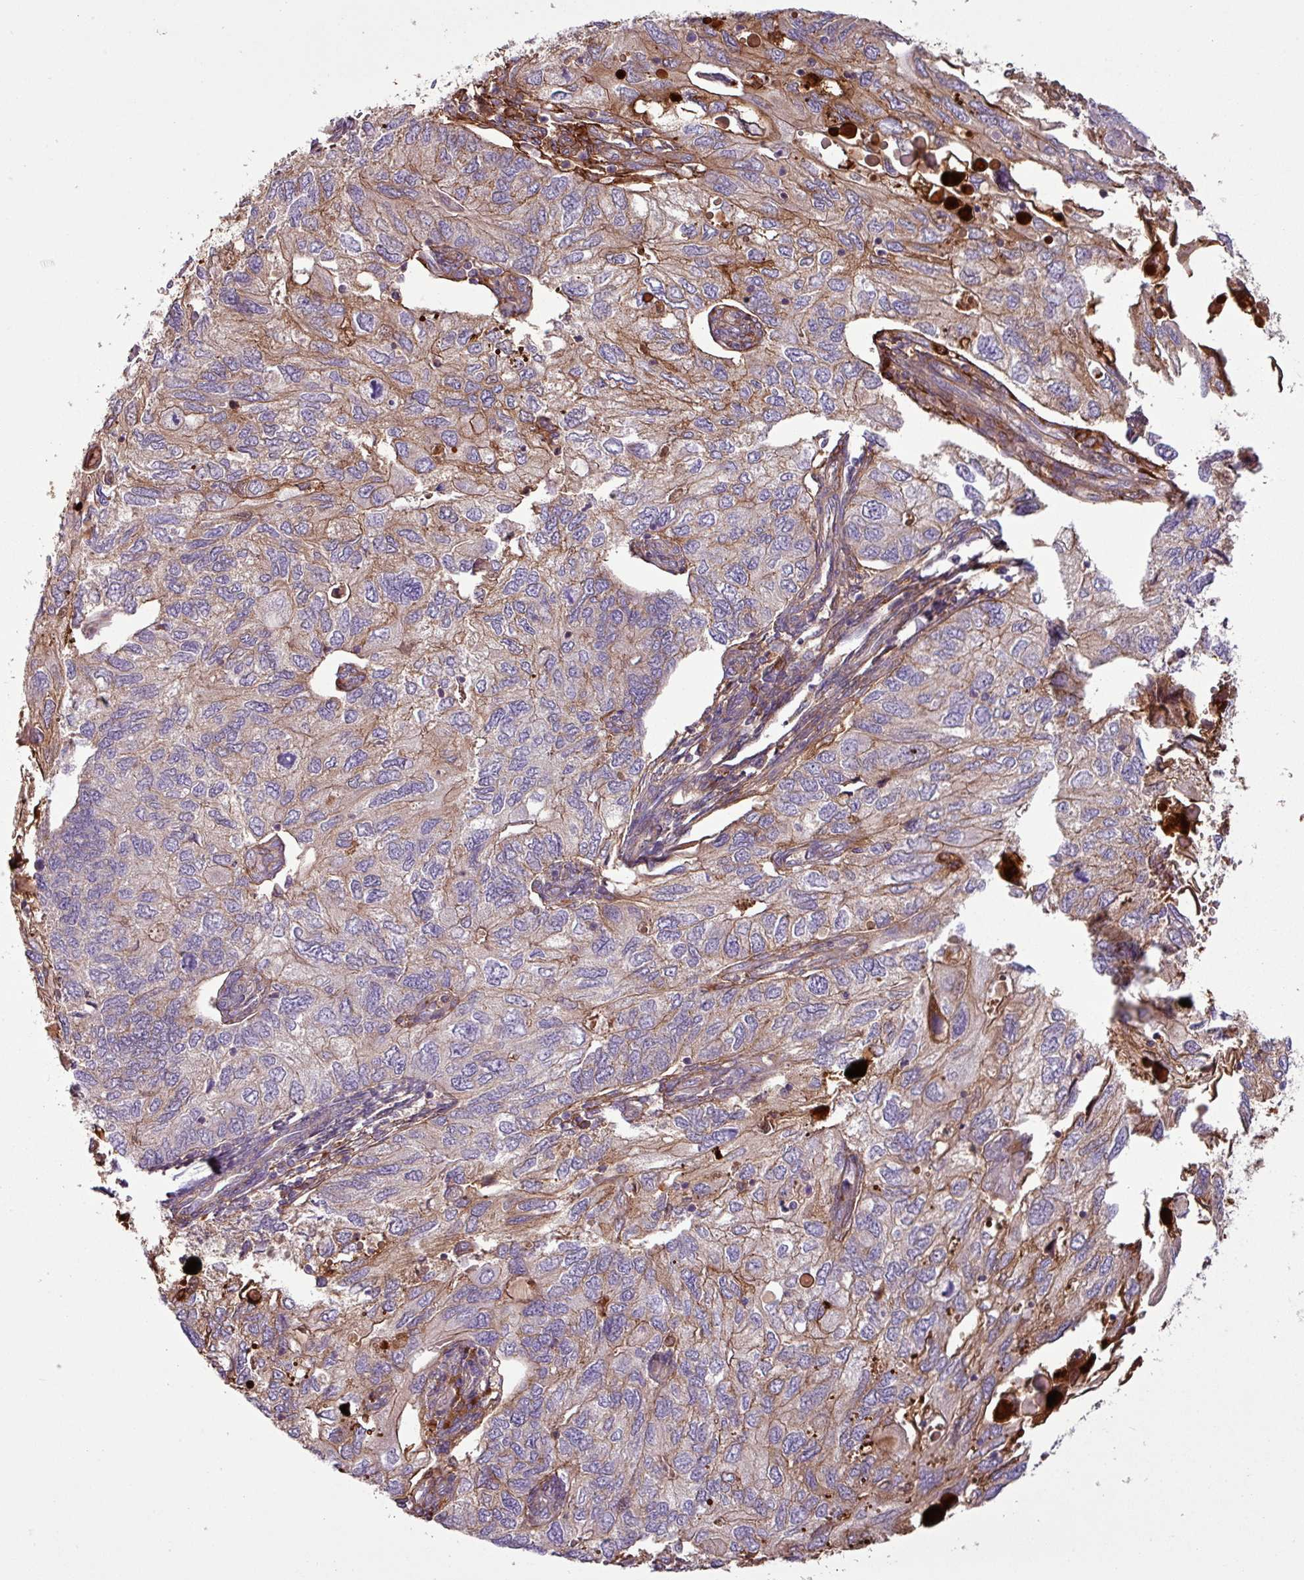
{"staining": {"intensity": "moderate", "quantity": "<25%", "location": "cytoplasmic/membranous"}, "tissue": "endometrial cancer", "cell_type": "Tumor cells", "image_type": "cancer", "snomed": [{"axis": "morphology", "description": "Carcinoma, NOS"}, {"axis": "topography", "description": "Uterus"}], "caption": "Endometrial cancer (carcinoma) stained with IHC shows moderate cytoplasmic/membranous positivity in about <25% of tumor cells. The protein of interest is shown in brown color, while the nuclei are stained blue.", "gene": "C4B", "patient": {"sex": "female", "age": 76}}